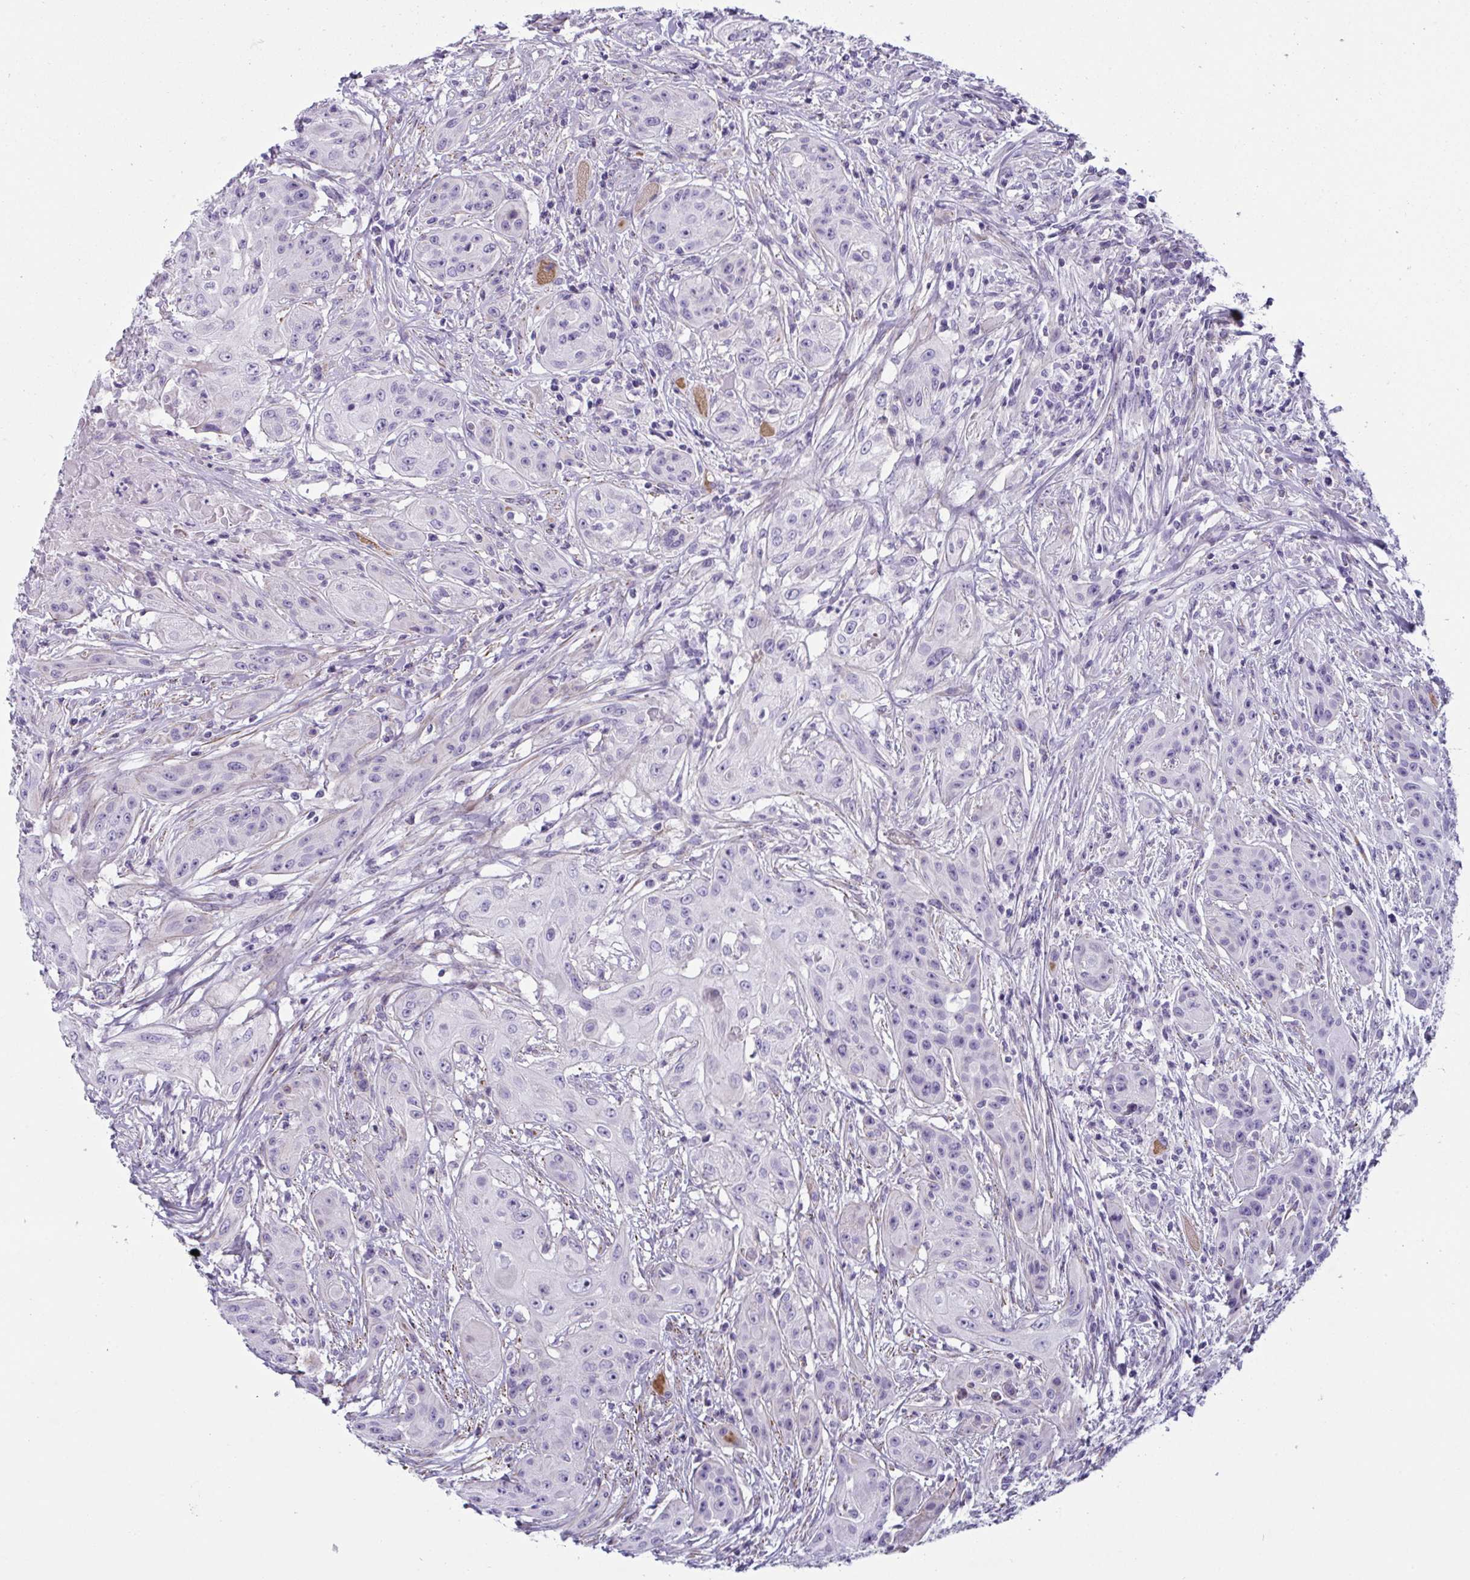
{"staining": {"intensity": "negative", "quantity": "none", "location": "none"}, "tissue": "head and neck cancer", "cell_type": "Tumor cells", "image_type": "cancer", "snomed": [{"axis": "morphology", "description": "Squamous cell carcinoma, NOS"}, {"axis": "topography", "description": "Oral tissue"}, {"axis": "topography", "description": "Head-Neck"}, {"axis": "topography", "description": "Neck, NOS"}], "caption": "There is no significant expression in tumor cells of head and neck cancer.", "gene": "OR5P3", "patient": {"sex": "female", "age": 55}}